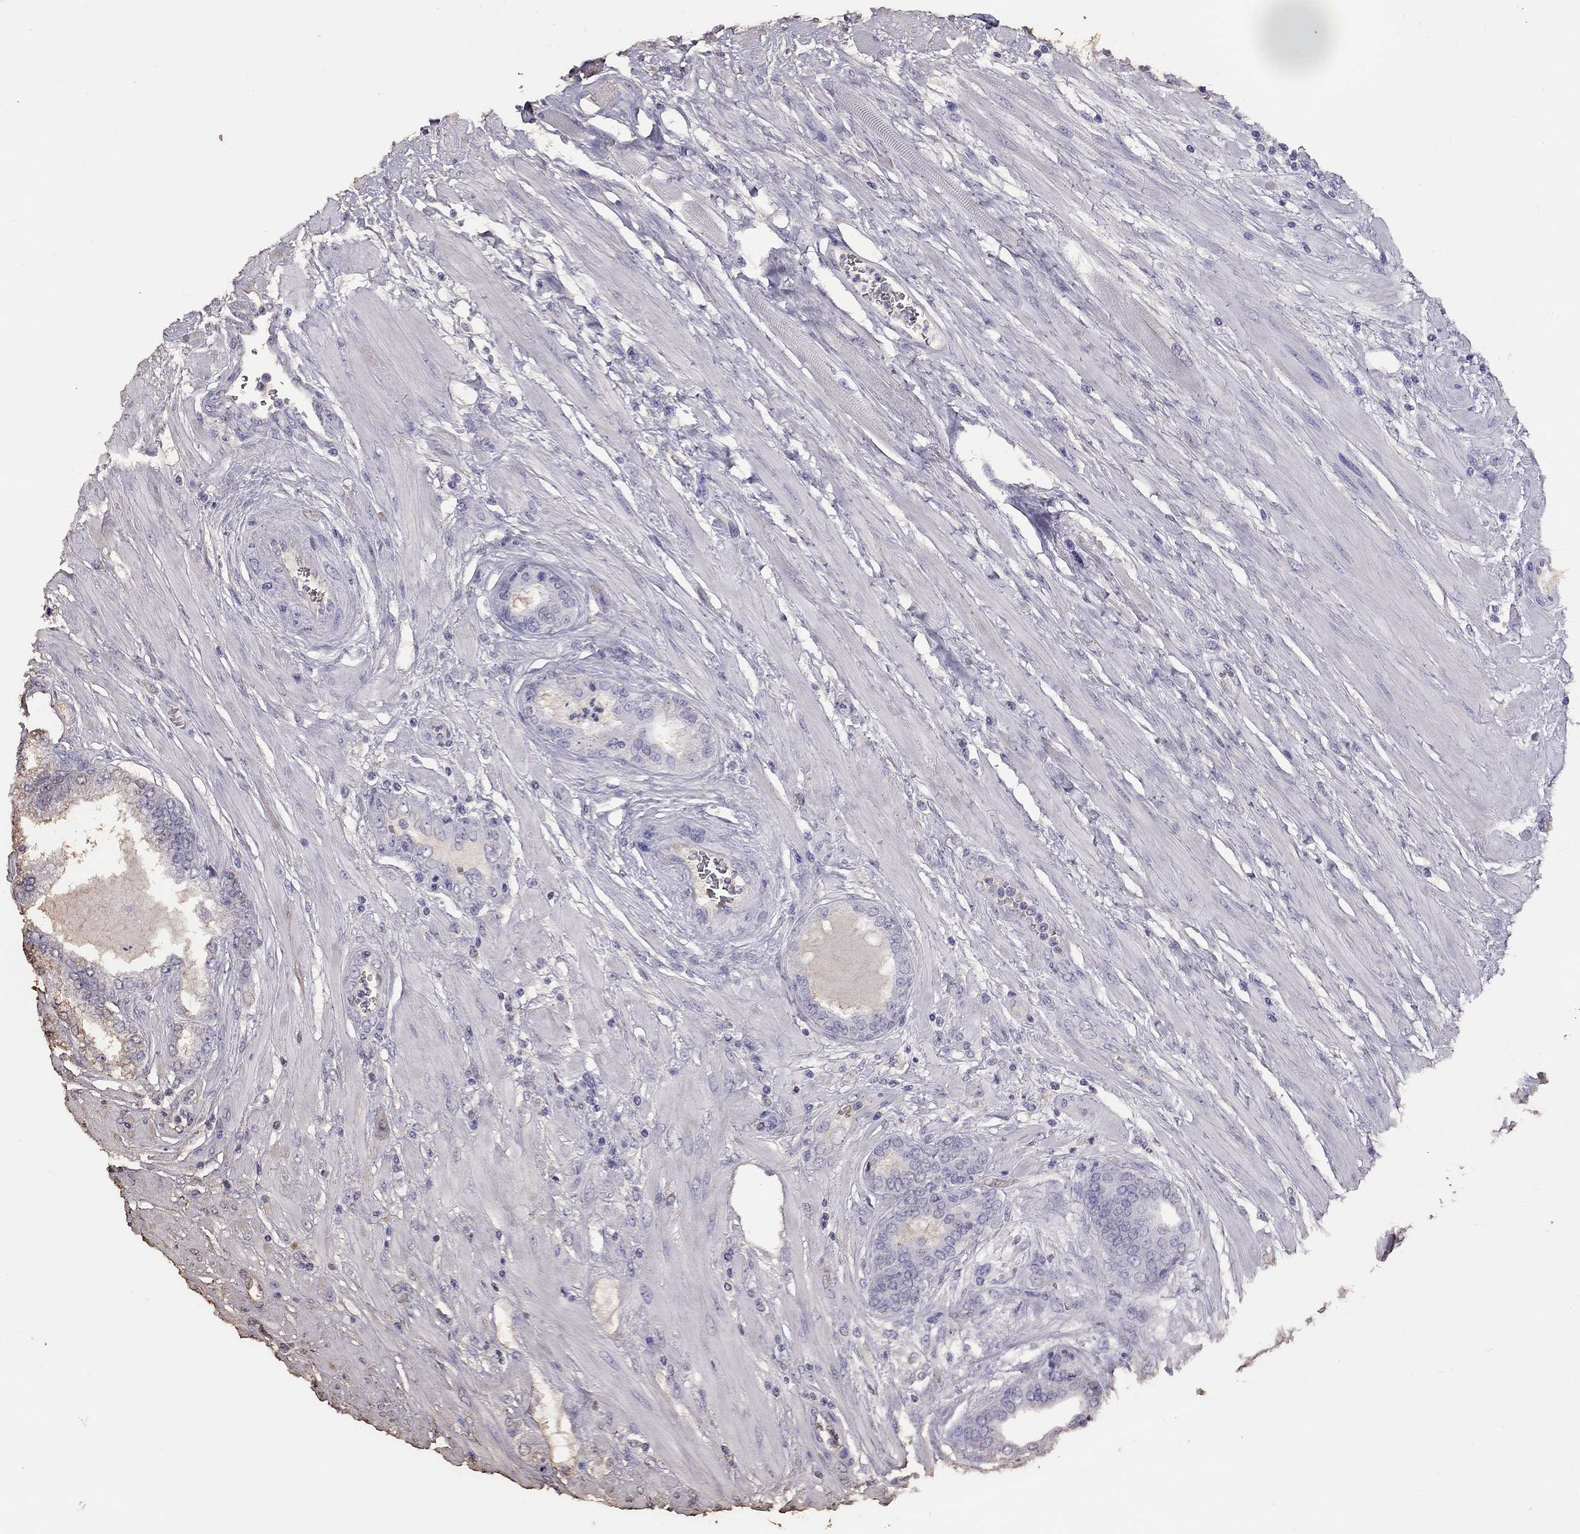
{"staining": {"intensity": "negative", "quantity": "none", "location": "none"}, "tissue": "prostate cancer", "cell_type": "Tumor cells", "image_type": "cancer", "snomed": [{"axis": "morphology", "description": "Adenocarcinoma, Low grade"}, {"axis": "topography", "description": "Prostate"}], "caption": "Tumor cells are negative for brown protein staining in prostate cancer.", "gene": "SUN3", "patient": {"sex": "male", "age": 55}}